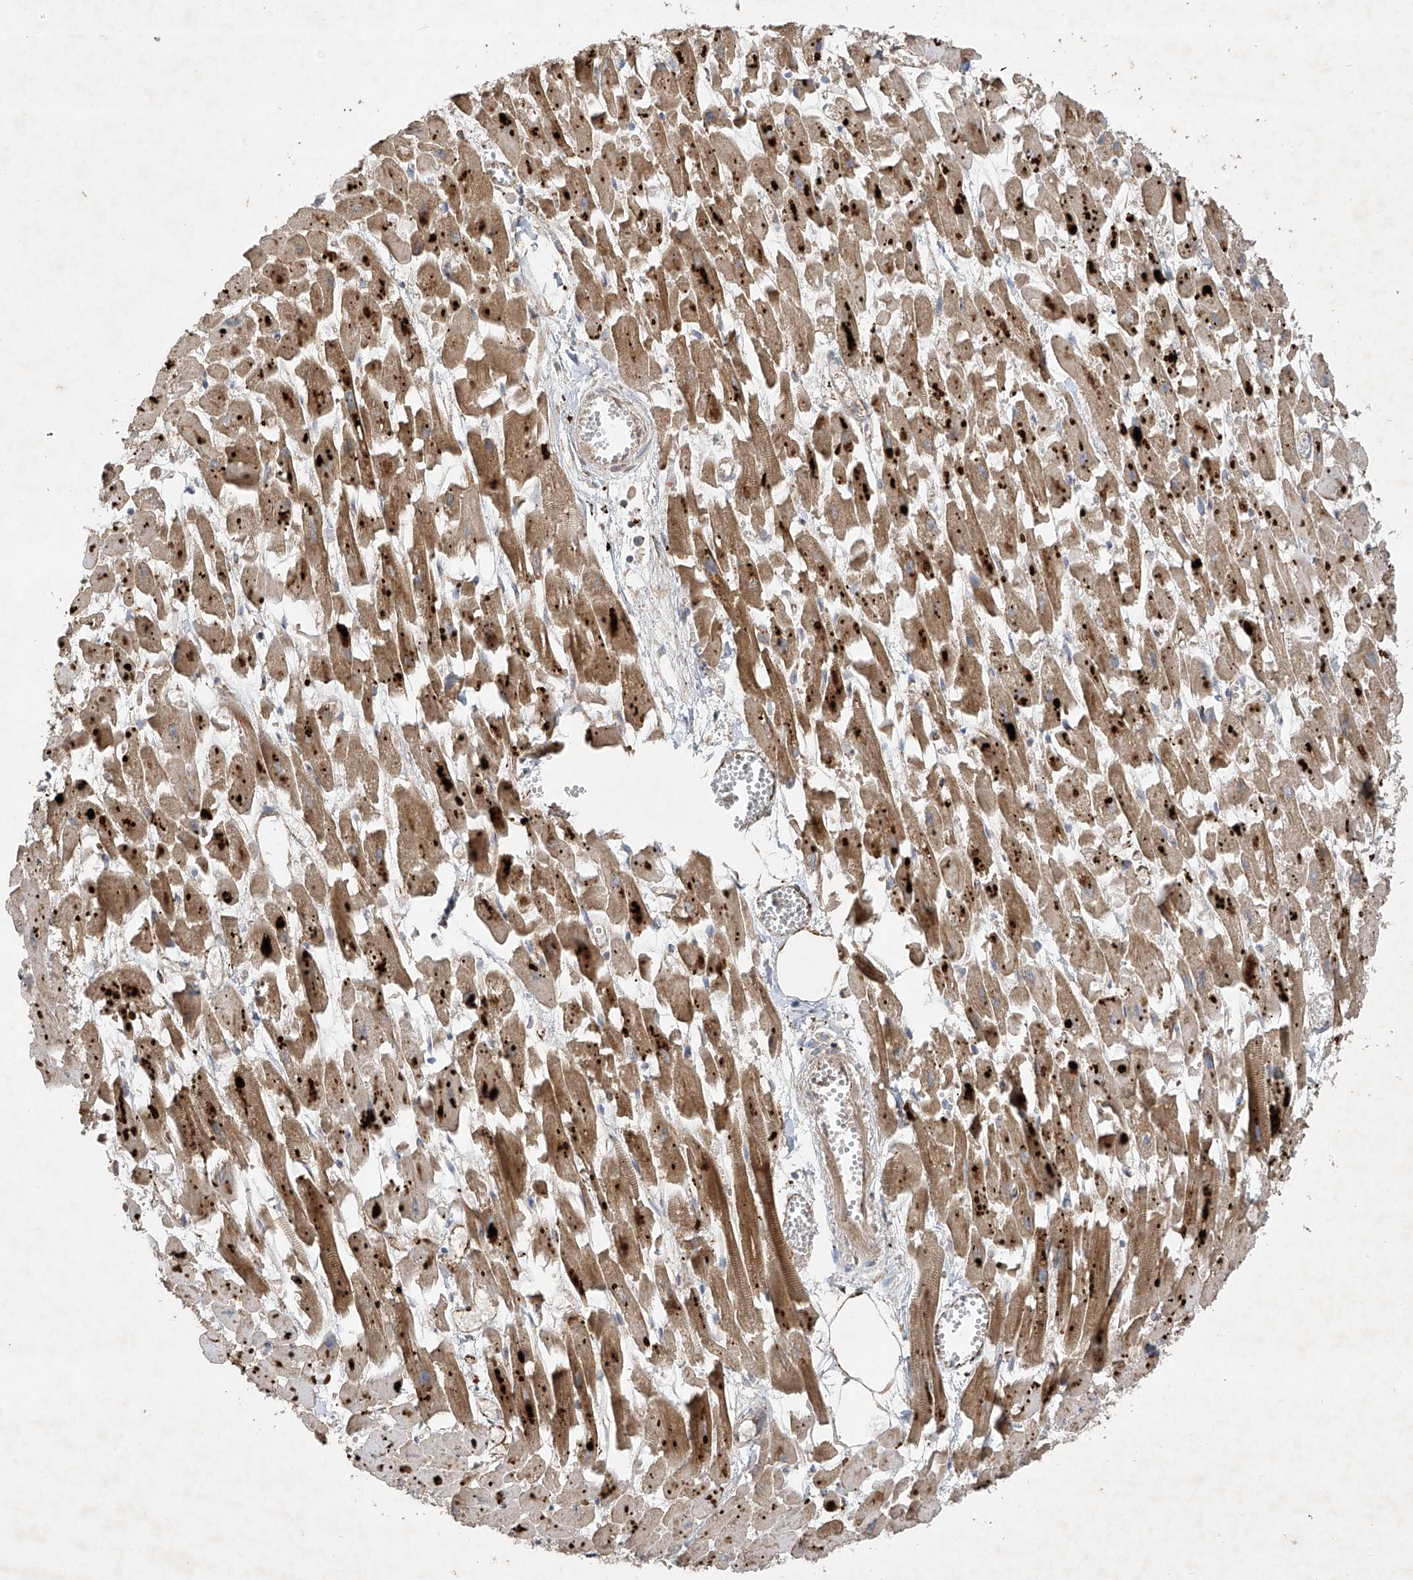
{"staining": {"intensity": "moderate", "quantity": ">75%", "location": "cytoplasmic/membranous"}, "tissue": "heart muscle", "cell_type": "Cardiomyocytes", "image_type": "normal", "snomed": [{"axis": "morphology", "description": "Normal tissue, NOS"}, {"axis": "topography", "description": "Heart"}], "caption": "Protein staining of unremarkable heart muscle exhibits moderate cytoplasmic/membranous positivity in approximately >75% of cardiomyocytes. (Stains: DAB in brown, nuclei in blue, Microscopy: brightfield microscopy at high magnification).", "gene": "UQCC1", "patient": {"sex": "female", "age": 64}}